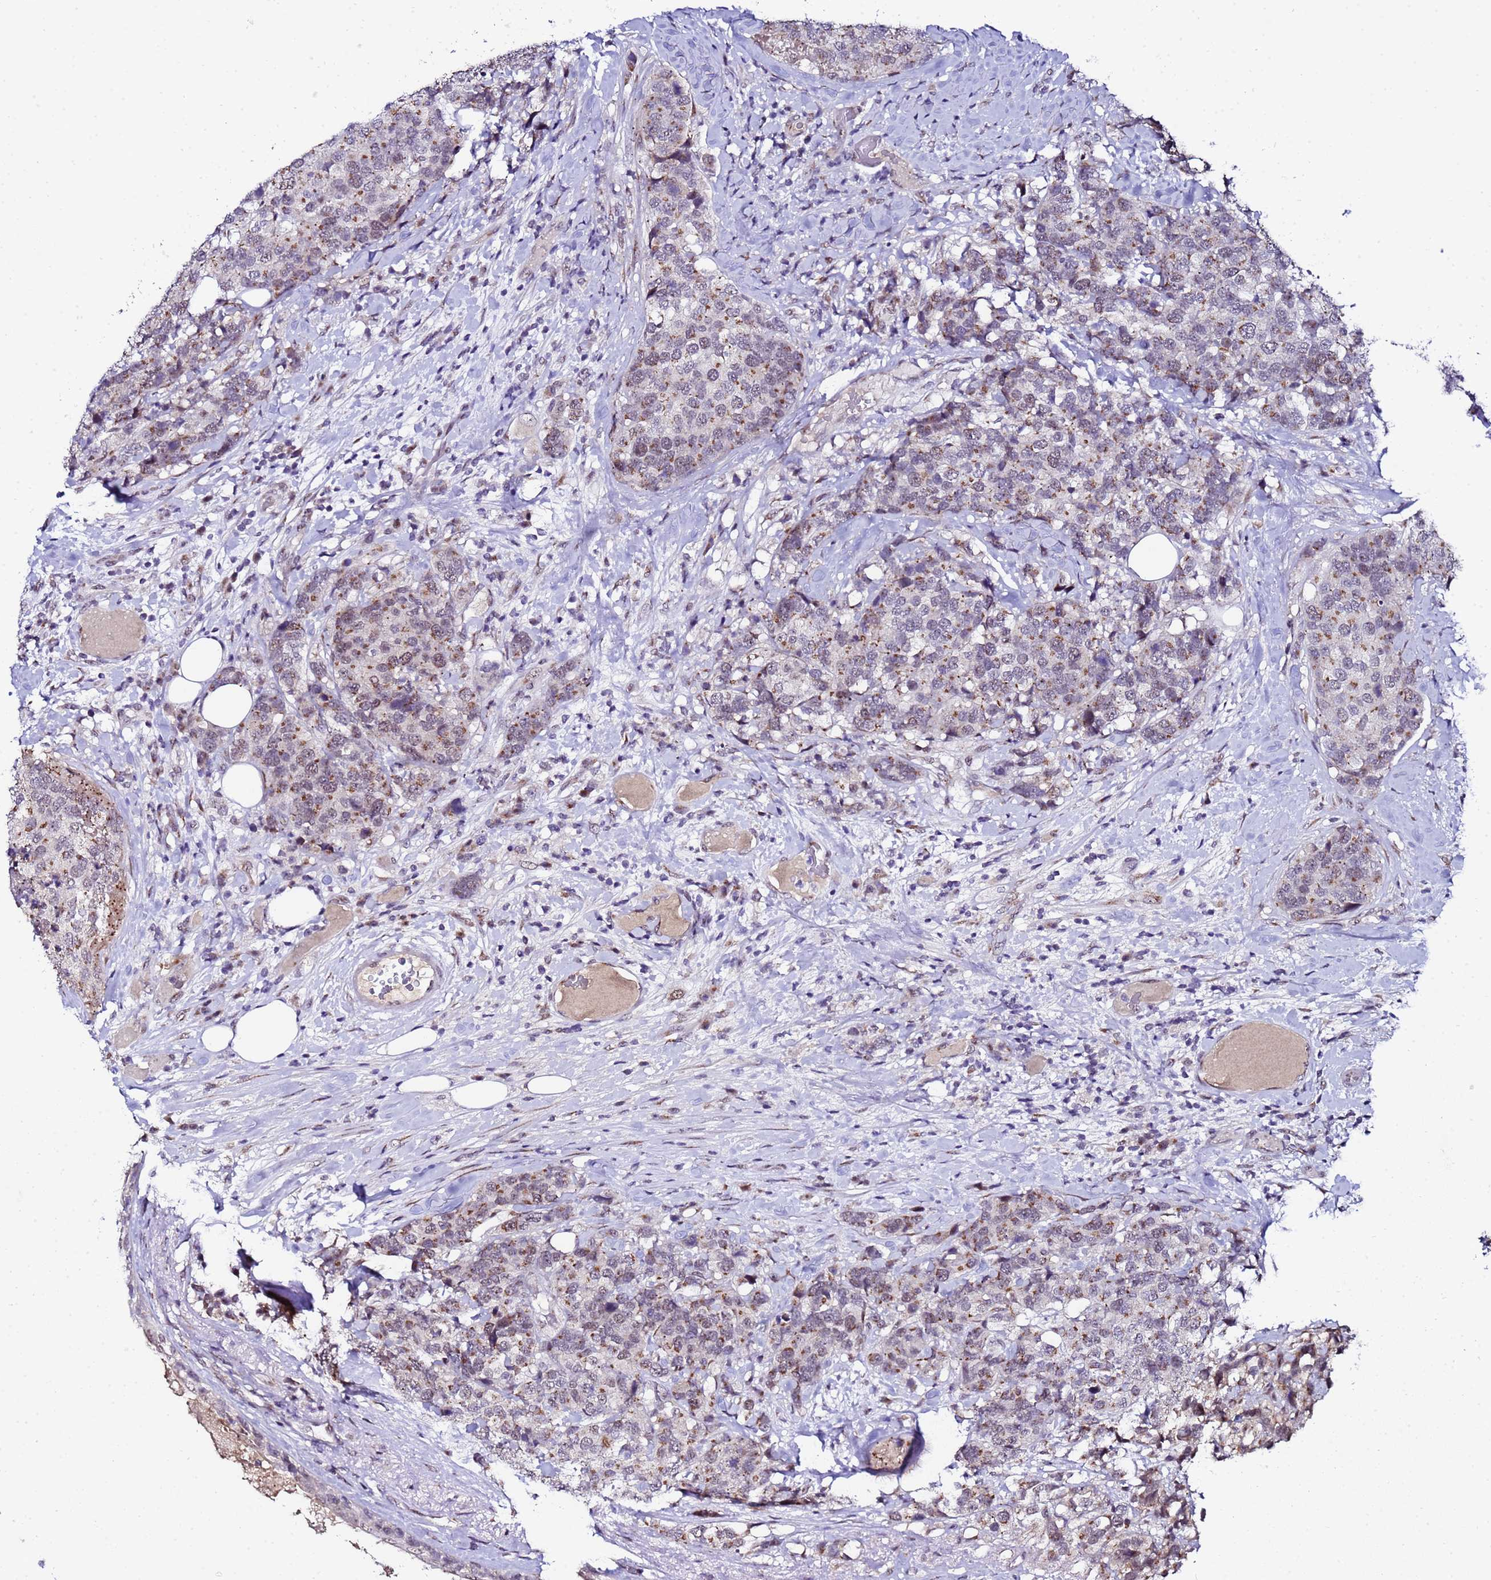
{"staining": {"intensity": "moderate", "quantity": ">75%", "location": "cytoplasmic/membranous,nuclear"}, "tissue": "breast cancer", "cell_type": "Tumor cells", "image_type": "cancer", "snomed": [{"axis": "morphology", "description": "Lobular carcinoma"}, {"axis": "topography", "description": "Breast"}], "caption": "Immunohistochemical staining of lobular carcinoma (breast) displays medium levels of moderate cytoplasmic/membranous and nuclear positivity in approximately >75% of tumor cells.", "gene": "C19orf47", "patient": {"sex": "female", "age": 59}}